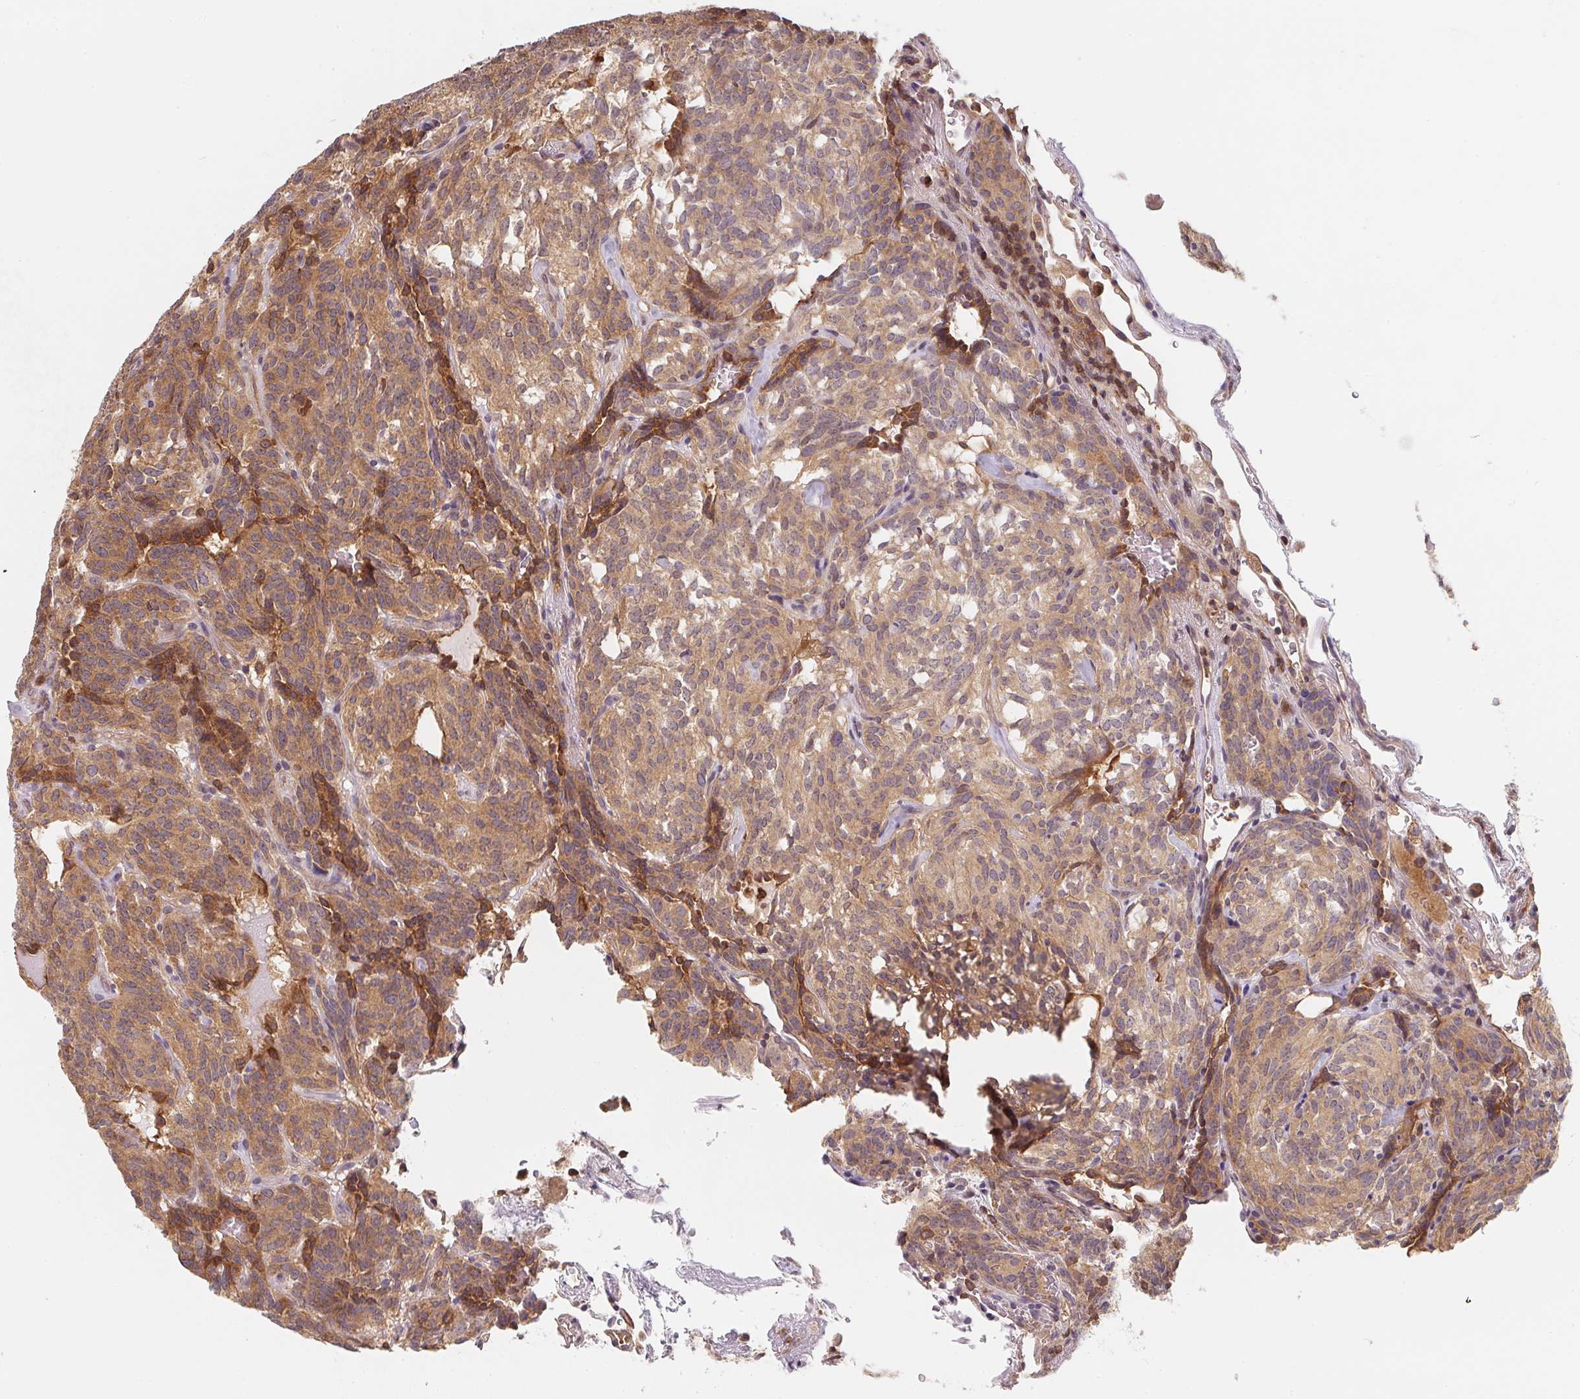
{"staining": {"intensity": "moderate", "quantity": ">75%", "location": "cytoplasmic/membranous"}, "tissue": "carcinoid", "cell_type": "Tumor cells", "image_type": "cancer", "snomed": [{"axis": "morphology", "description": "Carcinoid, malignant, NOS"}, {"axis": "topography", "description": "Lung"}], "caption": "Carcinoid stained with a protein marker shows moderate staining in tumor cells.", "gene": "ANKRD13A", "patient": {"sex": "female", "age": 61}}